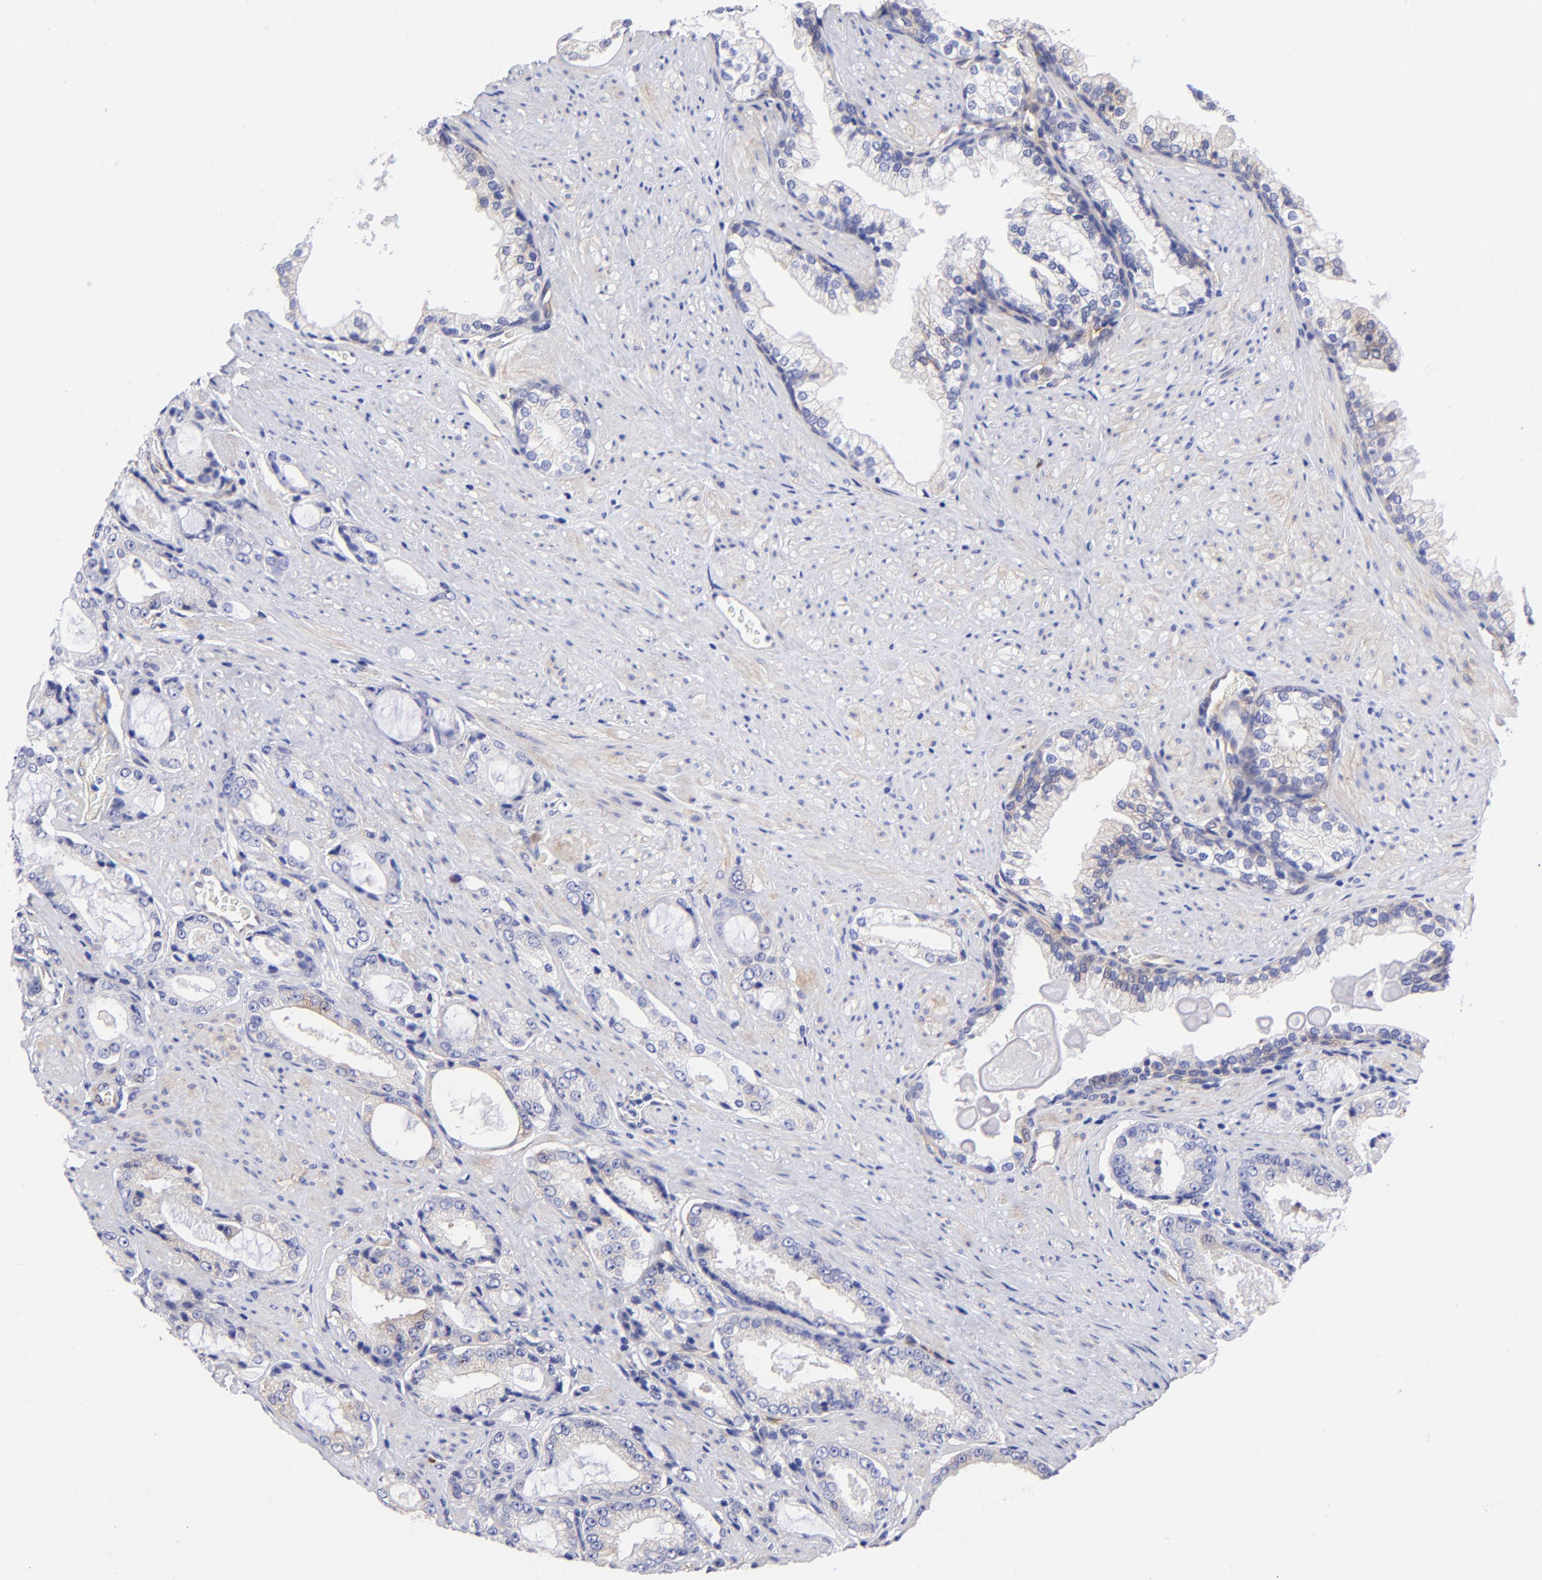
{"staining": {"intensity": "weak", "quantity": "<25%", "location": "cytoplasmic/membranous"}, "tissue": "prostate cancer", "cell_type": "Tumor cells", "image_type": "cancer", "snomed": [{"axis": "morphology", "description": "Adenocarcinoma, Medium grade"}, {"axis": "topography", "description": "Prostate"}], "caption": "Immunohistochemical staining of human prostate adenocarcinoma (medium-grade) reveals no significant expression in tumor cells.", "gene": "PPFIBP1", "patient": {"sex": "male", "age": 60}}